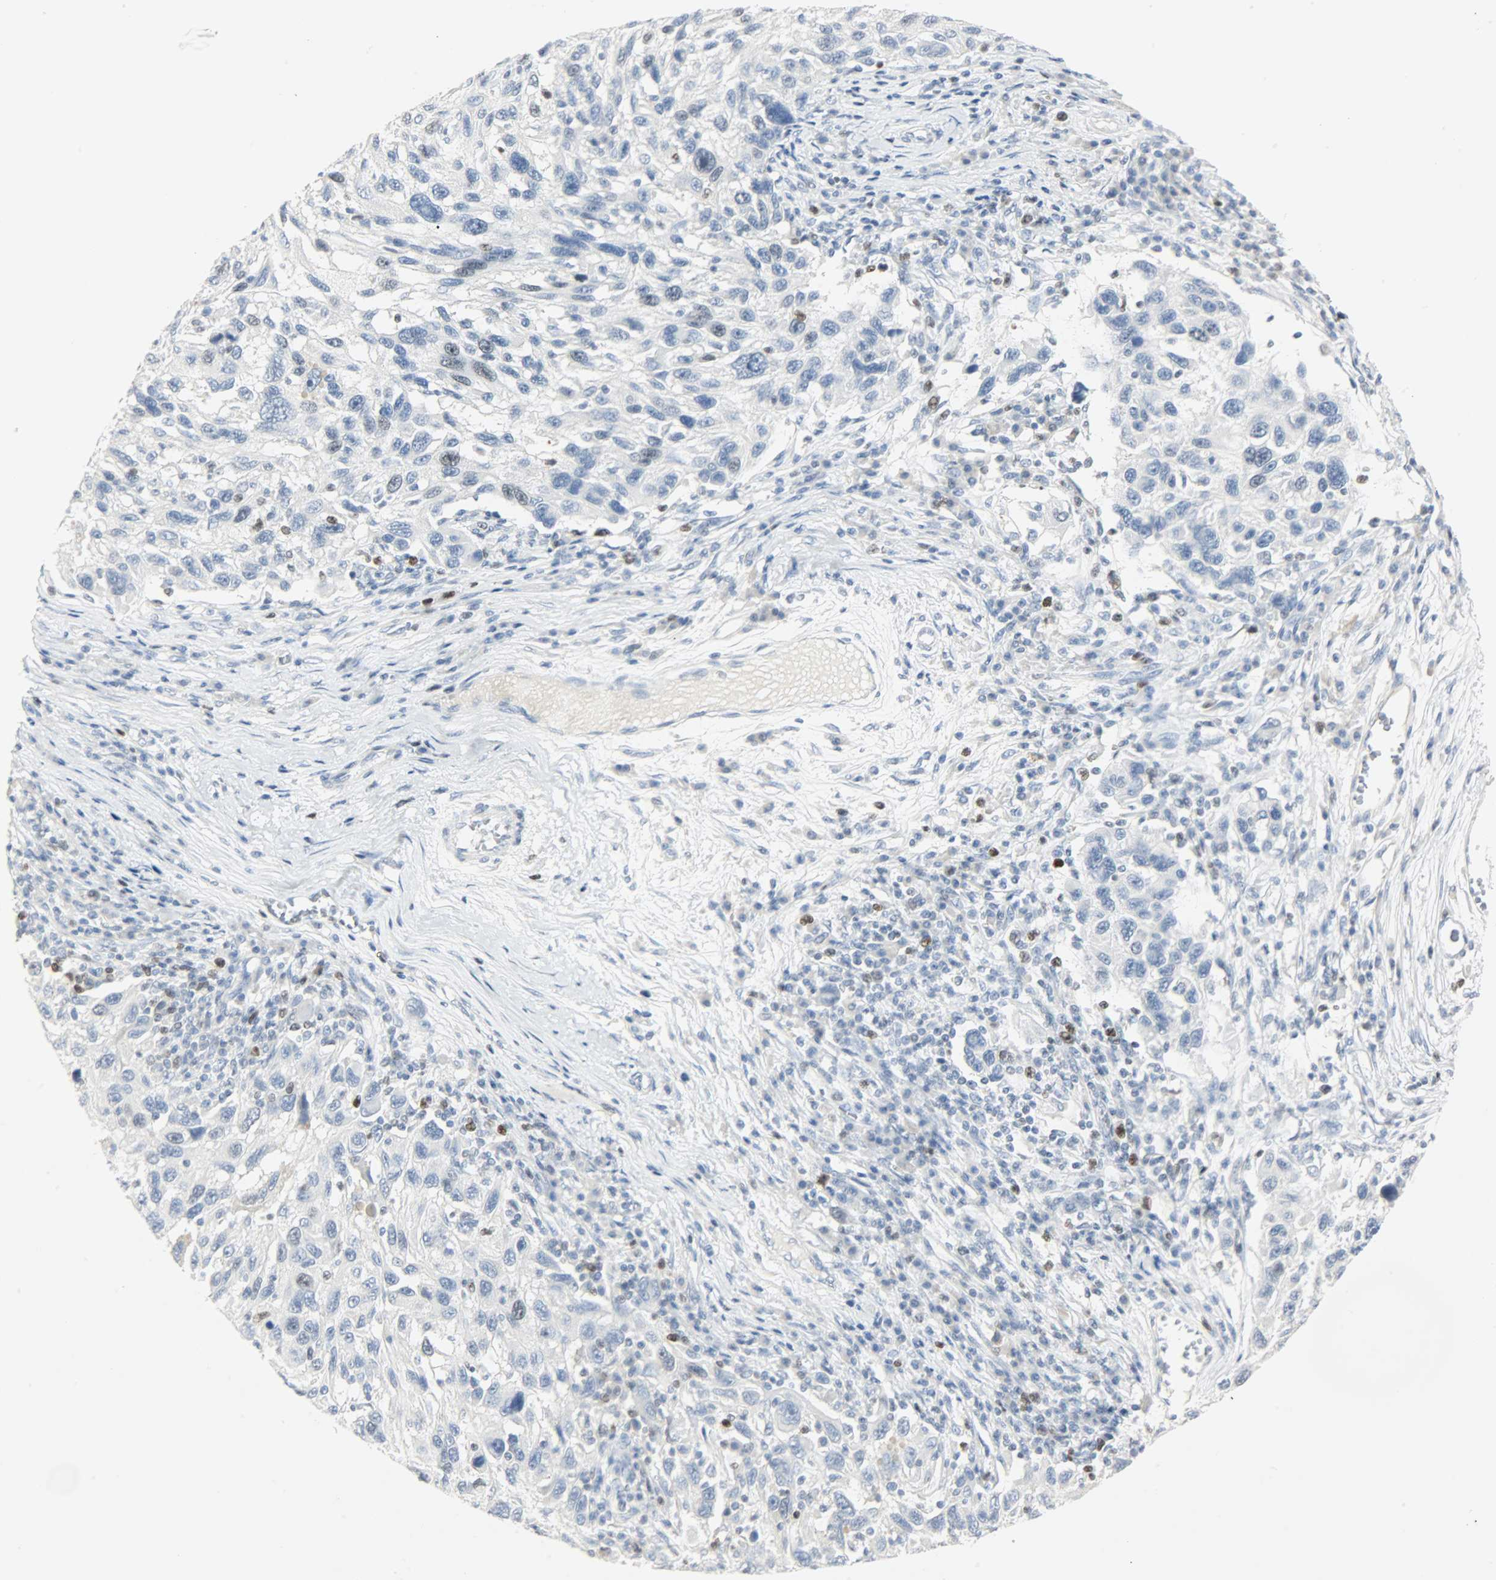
{"staining": {"intensity": "negative", "quantity": "none", "location": "none"}, "tissue": "melanoma", "cell_type": "Tumor cells", "image_type": "cancer", "snomed": [{"axis": "morphology", "description": "Malignant melanoma, NOS"}, {"axis": "topography", "description": "Skin"}], "caption": "Immunohistochemical staining of malignant melanoma reveals no significant positivity in tumor cells. (Brightfield microscopy of DAB (3,3'-diaminobenzidine) IHC at high magnification).", "gene": "HELLS", "patient": {"sex": "male", "age": 53}}